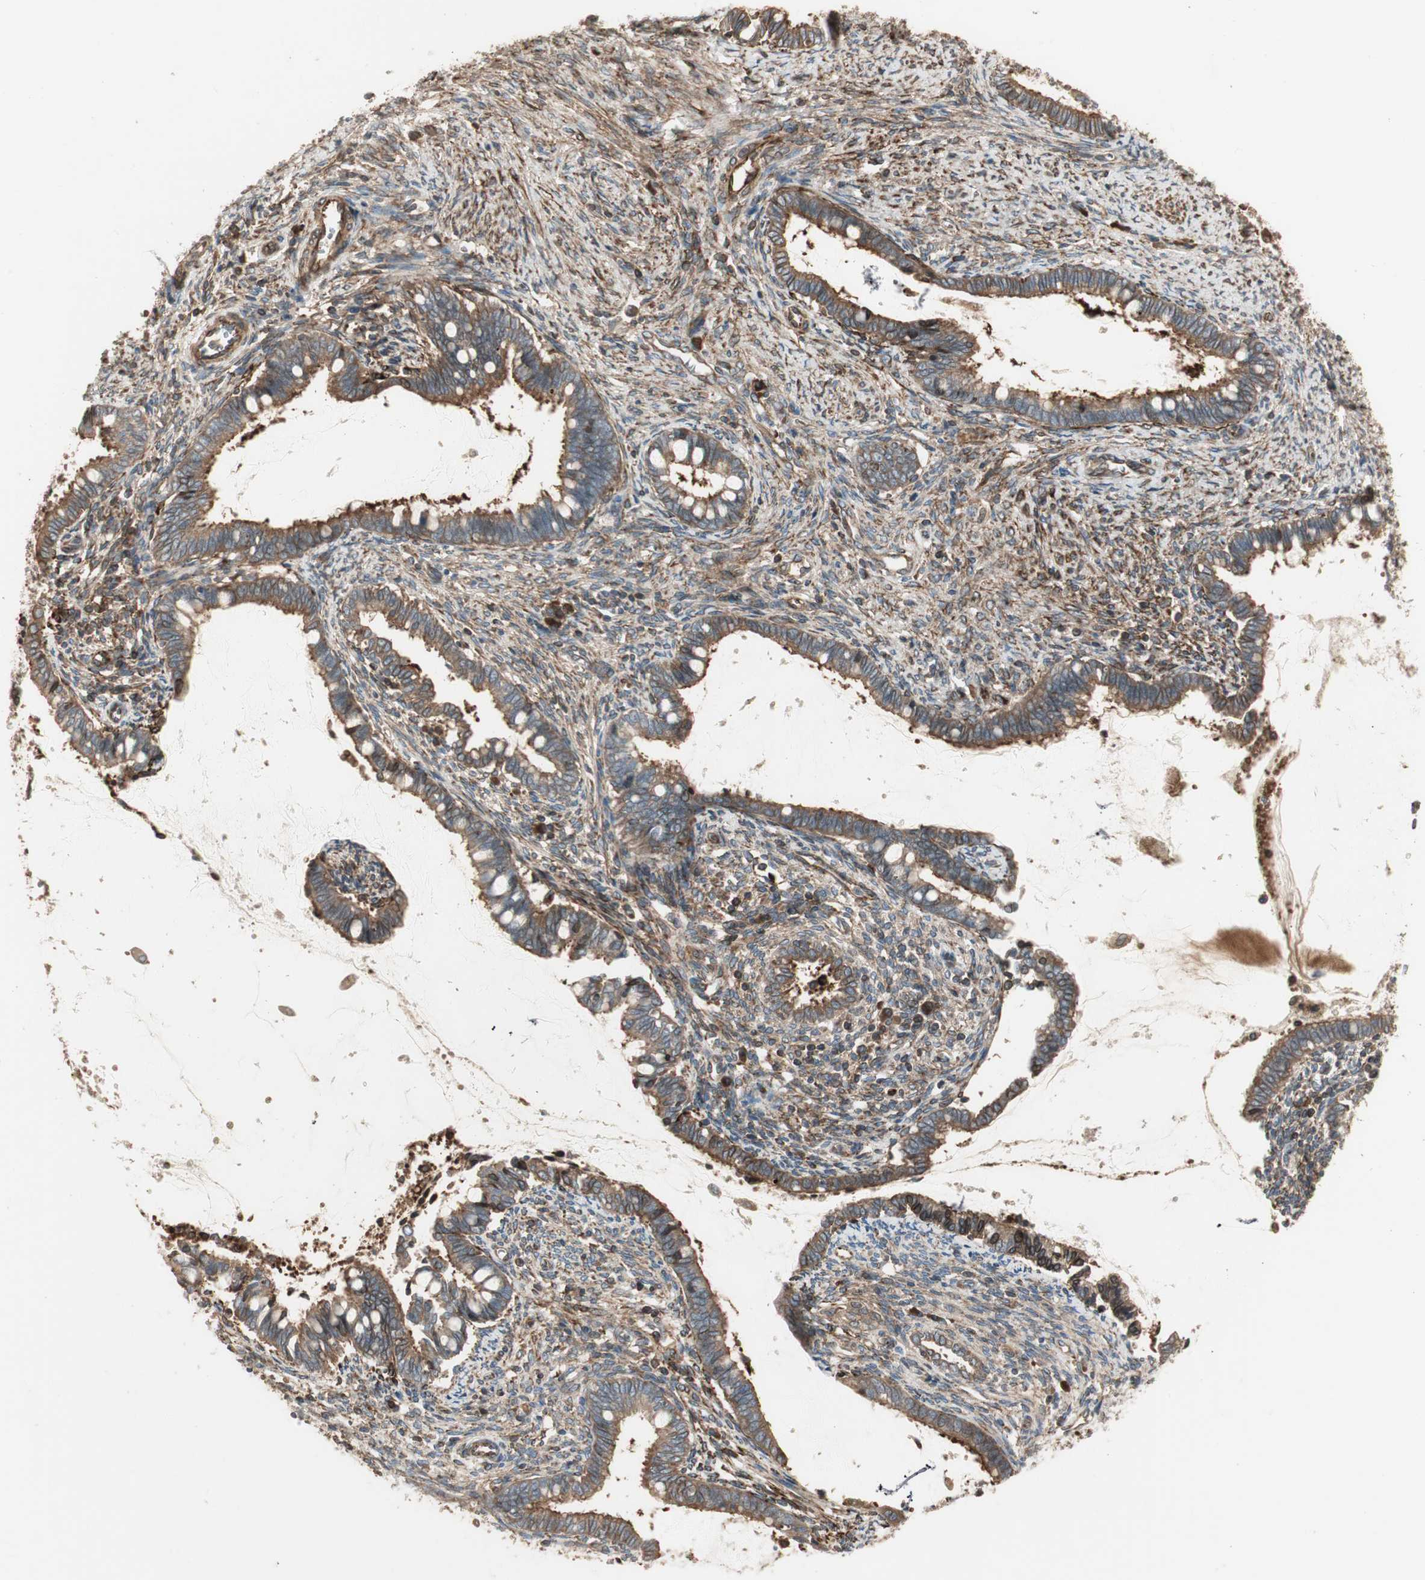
{"staining": {"intensity": "moderate", "quantity": ">75%", "location": "cytoplasmic/membranous"}, "tissue": "cervical cancer", "cell_type": "Tumor cells", "image_type": "cancer", "snomed": [{"axis": "morphology", "description": "Adenocarcinoma, NOS"}, {"axis": "topography", "description": "Cervix"}], "caption": "A micrograph showing moderate cytoplasmic/membranous staining in approximately >75% of tumor cells in cervical cancer (adenocarcinoma), as visualized by brown immunohistochemical staining.", "gene": "PRKG1", "patient": {"sex": "female", "age": 44}}